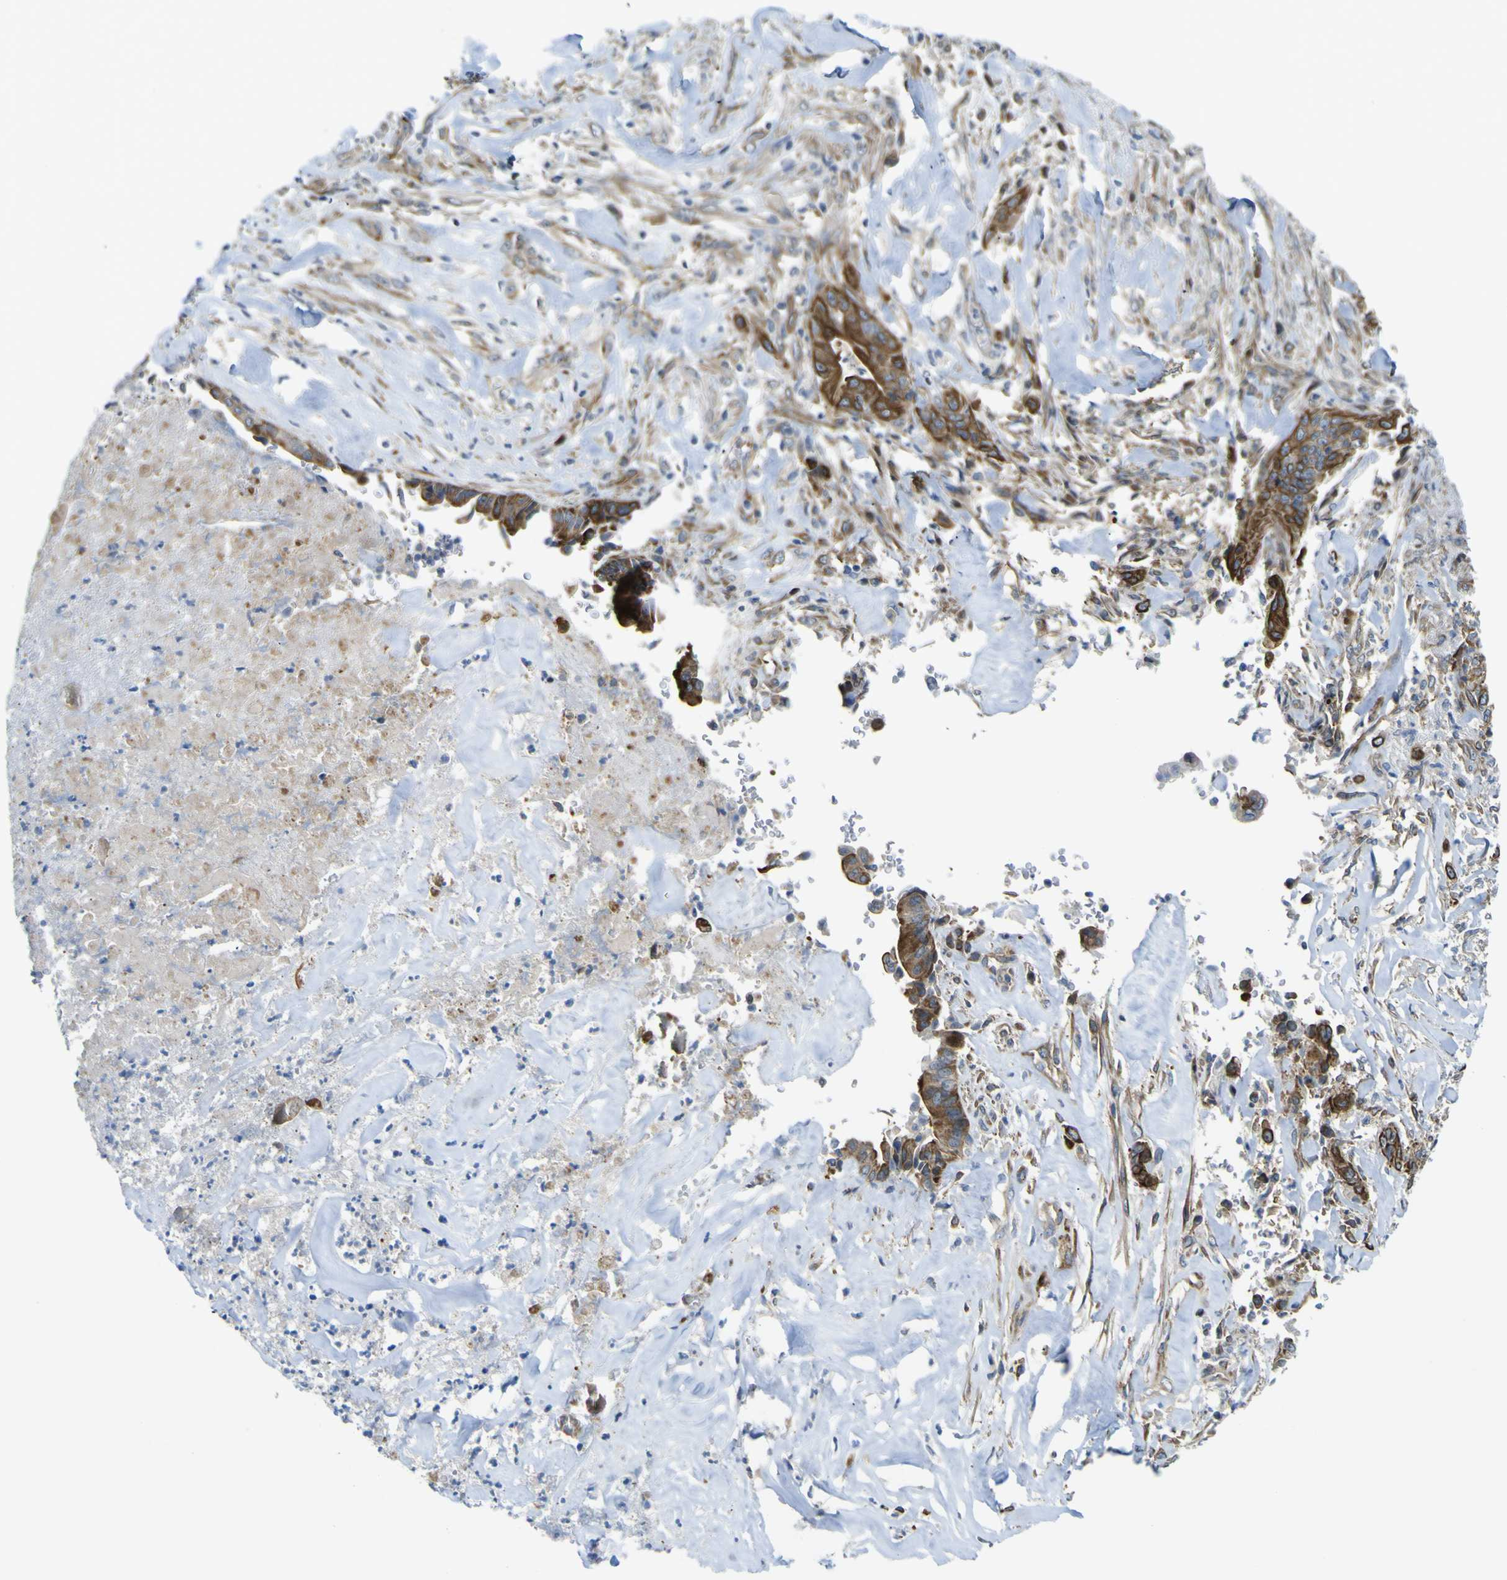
{"staining": {"intensity": "strong", "quantity": "25%-75%", "location": "cytoplasmic/membranous"}, "tissue": "liver cancer", "cell_type": "Tumor cells", "image_type": "cancer", "snomed": [{"axis": "morphology", "description": "Cholangiocarcinoma"}, {"axis": "topography", "description": "Liver"}], "caption": "The micrograph demonstrates immunohistochemical staining of liver cancer (cholangiocarcinoma). There is strong cytoplasmic/membranous staining is present in approximately 25%-75% of tumor cells.", "gene": "KDM7A", "patient": {"sex": "female", "age": 67}}